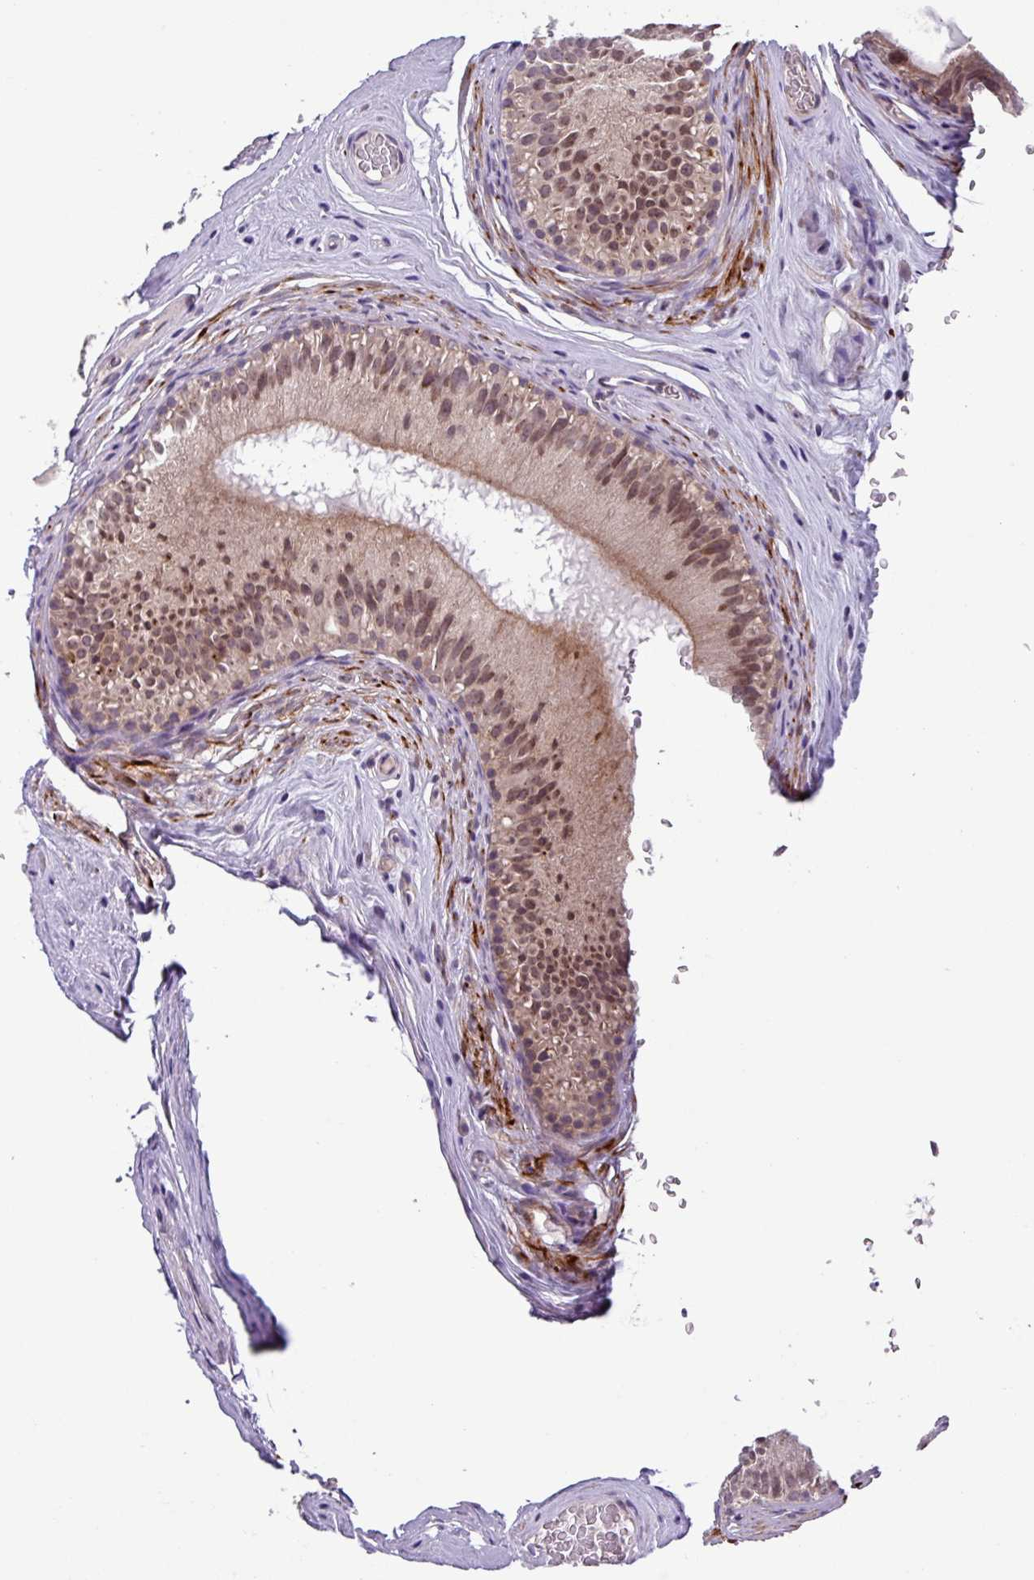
{"staining": {"intensity": "weak", "quantity": ">75%", "location": "cytoplasmic/membranous,nuclear"}, "tissue": "epididymis", "cell_type": "Glandular cells", "image_type": "normal", "snomed": [{"axis": "morphology", "description": "Normal tissue, NOS"}, {"axis": "topography", "description": "Epididymis"}], "caption": "Protein expression by IHC exhibits weak cytoplasmic/membranous,nuclear expression in approximately >75% of glandular cells in normal epididymis. (DAB IHC with brightfield microscopy, high magnification).", "gene": "AKIRIN1", "patient": {"sex": "male", "age": 45}}